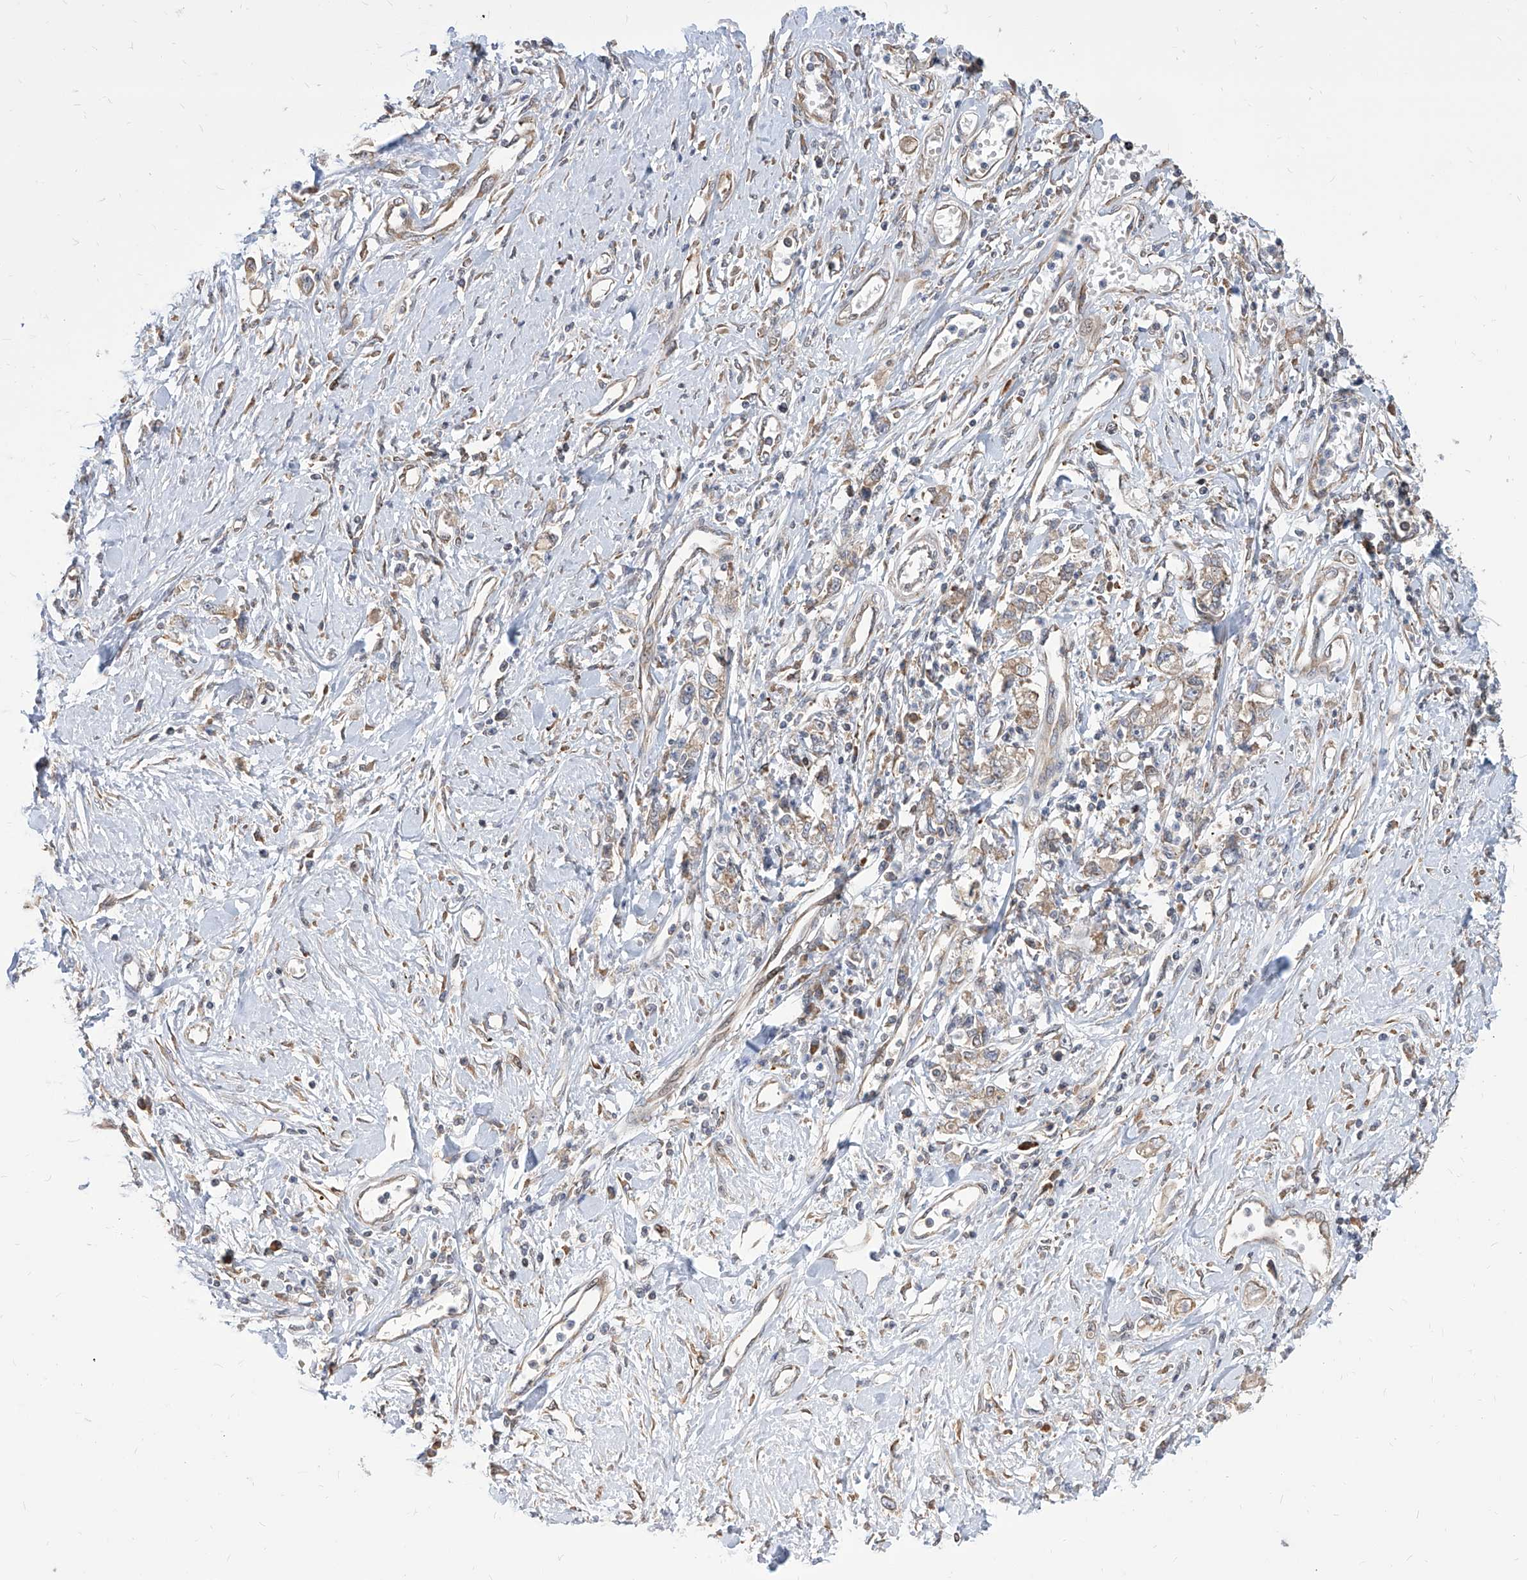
{"staining": {"intensity": "weak", "quantity": "25%-75%", "location": "cytoplasmic/membranous"}, "tissue": "stomach cancer", "cell_type": "Tumor cells", "image_type": "cancer", "snomed": [{"axis": "morphology", "description": "Adenocarcinoma, NOS"}, {"axis": "topography", "description": "Stomach"}], "caption": "Protein staining displays weak cytoplasmic/membranous positivity in approximately 25%-75% of tumor cells in stomach adenocarcinoma.", "gene": "FAM83B", "patient": {"sex": "female", "age": 76}}